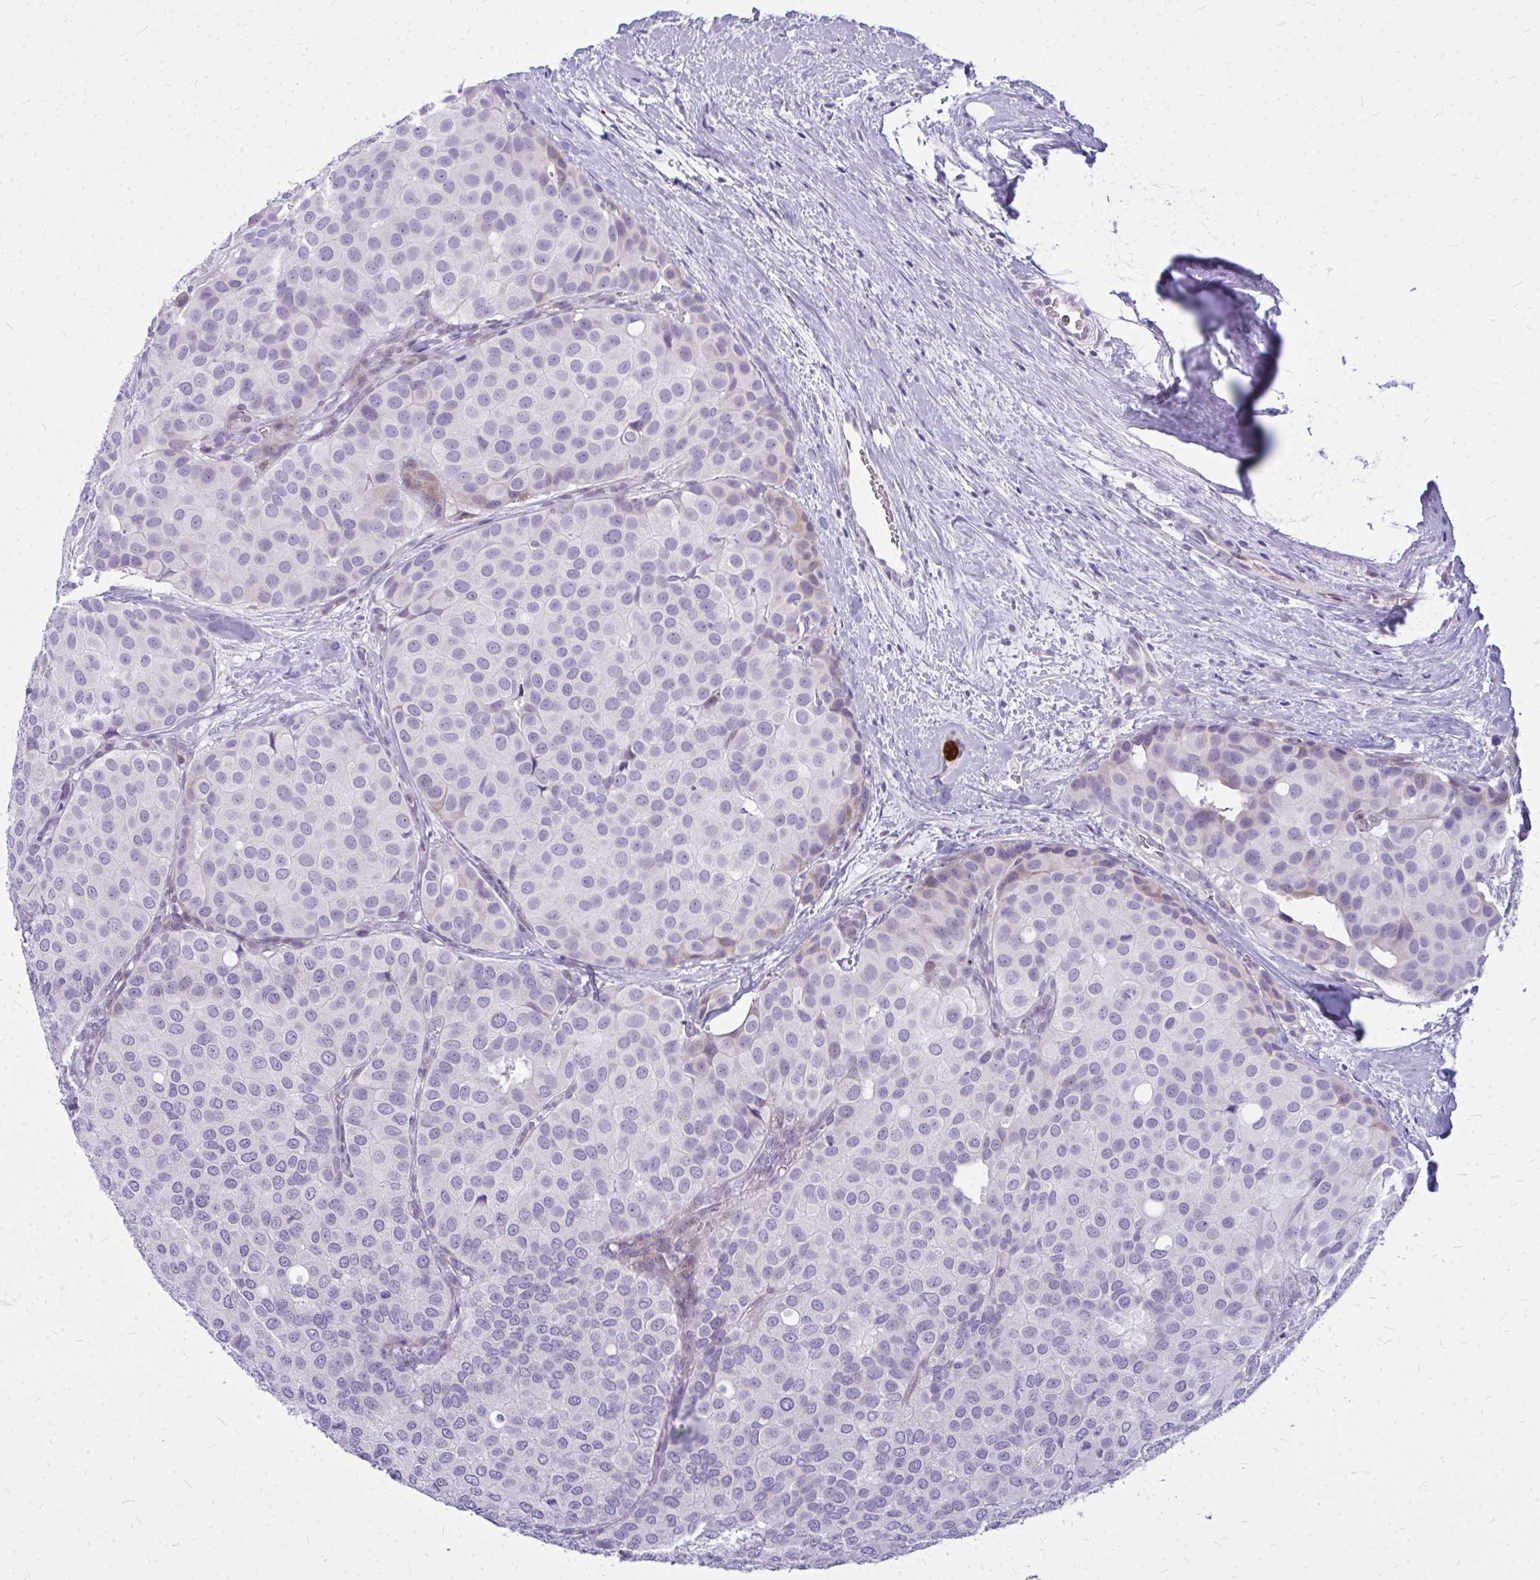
{"staining": {"intensity": "negative", "quantity": "none", "location": "none"}, "tissue": "breast cancer", "cell_type": "Tumor cells", "image_type": "cancer", "snomed": [{"axis": "morphology", "description": "Duct carcinoma"}, {"axis": "topography", "description": "Breast"}], "caption": "This is an immunohistochemistry (IHC) micrograph of human breast cancer. There is no expression in tumor cells.", "gene": "ZSCAN25", "patient": {"sex": "female", "age": 70}}